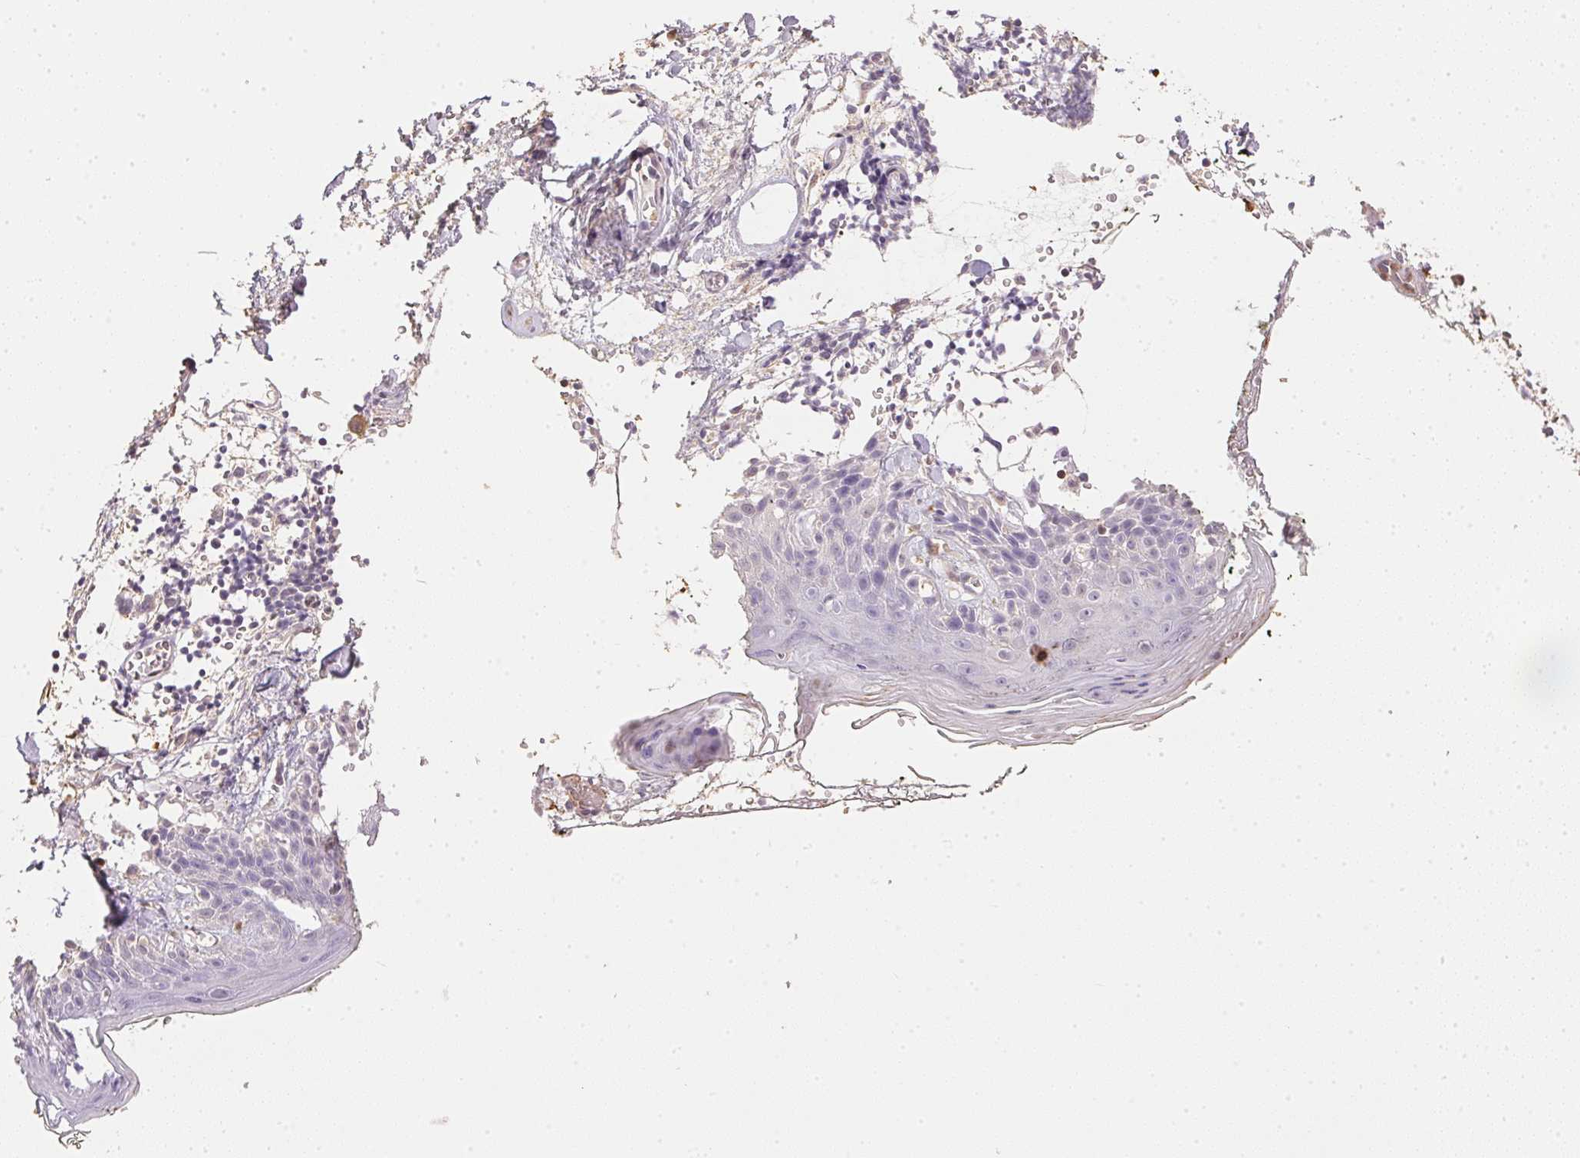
{"staining": {"intensity": "negative", "quantity": "none", "location": "none"}, "tissue": "skin", "cell_type": "Fibroblasts", "image_type": "normal", "snomed": [{"axis": "morphology", "description": "Normal tissue, NOS"}, {"axis": "topography", "description": "Skin"}], "caption": "Image shows no significant protein staining in fibroblasts of benign skin.", "gene": "S100A3", "patient": {"sex": "male", "age": 76}}